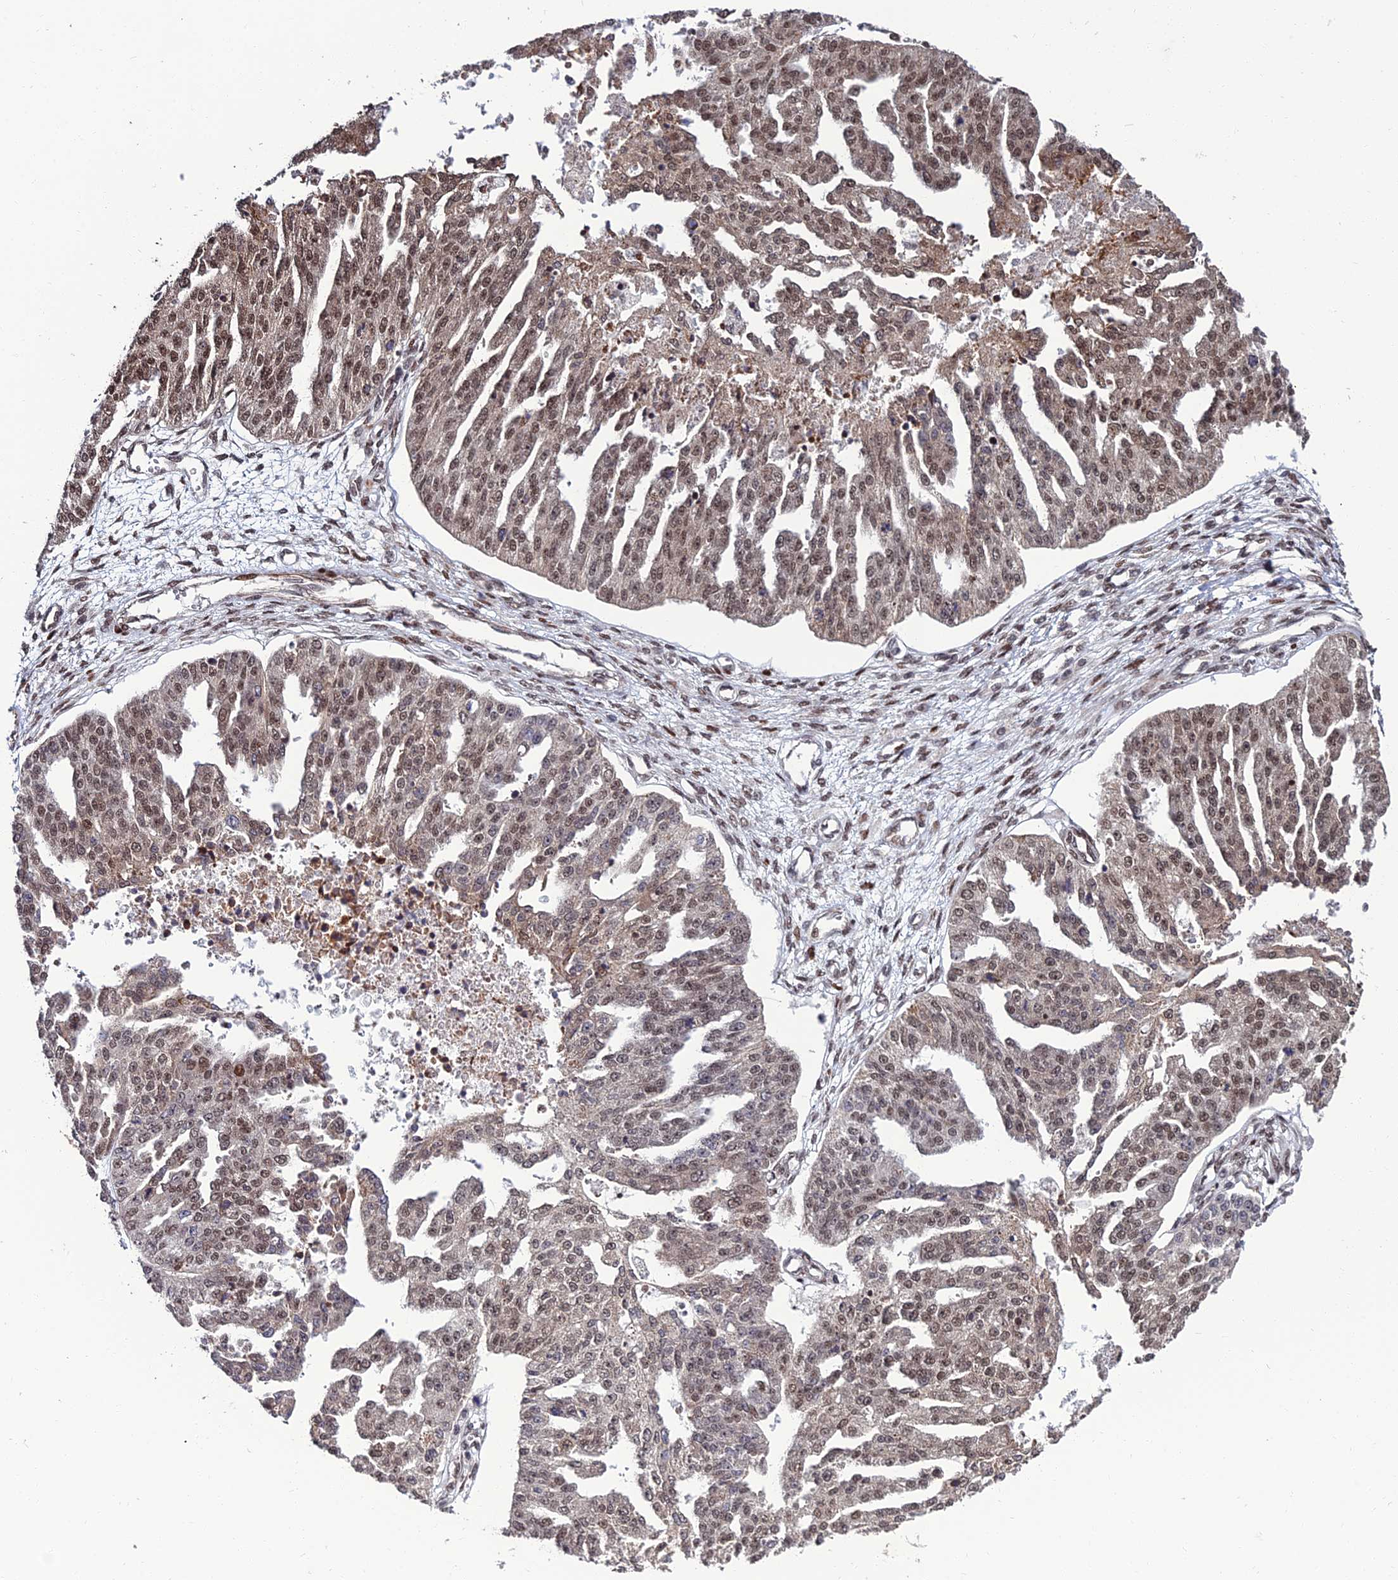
{"staining": {"intensity": "moderate", "quantity": ">75%", "location": "cytoplasmic/membranous,nuclear"}, "tissue": "ovarian cancer", "cell_type": "Tumor cells", "image_type": "cancer", "snomed": [{"axis": "morphology", "description": "Cystadenocarcinoma, serous, NOS"}, {"axis": "topography", "description": "Ovary"}], "caption": "An image of human ovarian cancer stained for a protein displays moderate cytoplasmic/membranous and nuclear brown staining in tumor cells. Using DAB (3,3'-diaminobenzidine) (brown) and hematoxylin (blue) stains, captured at high magnification using brightfield microscopy.", "gene": "ZNF668", "patient": {"sex": "female", "age": 58}}